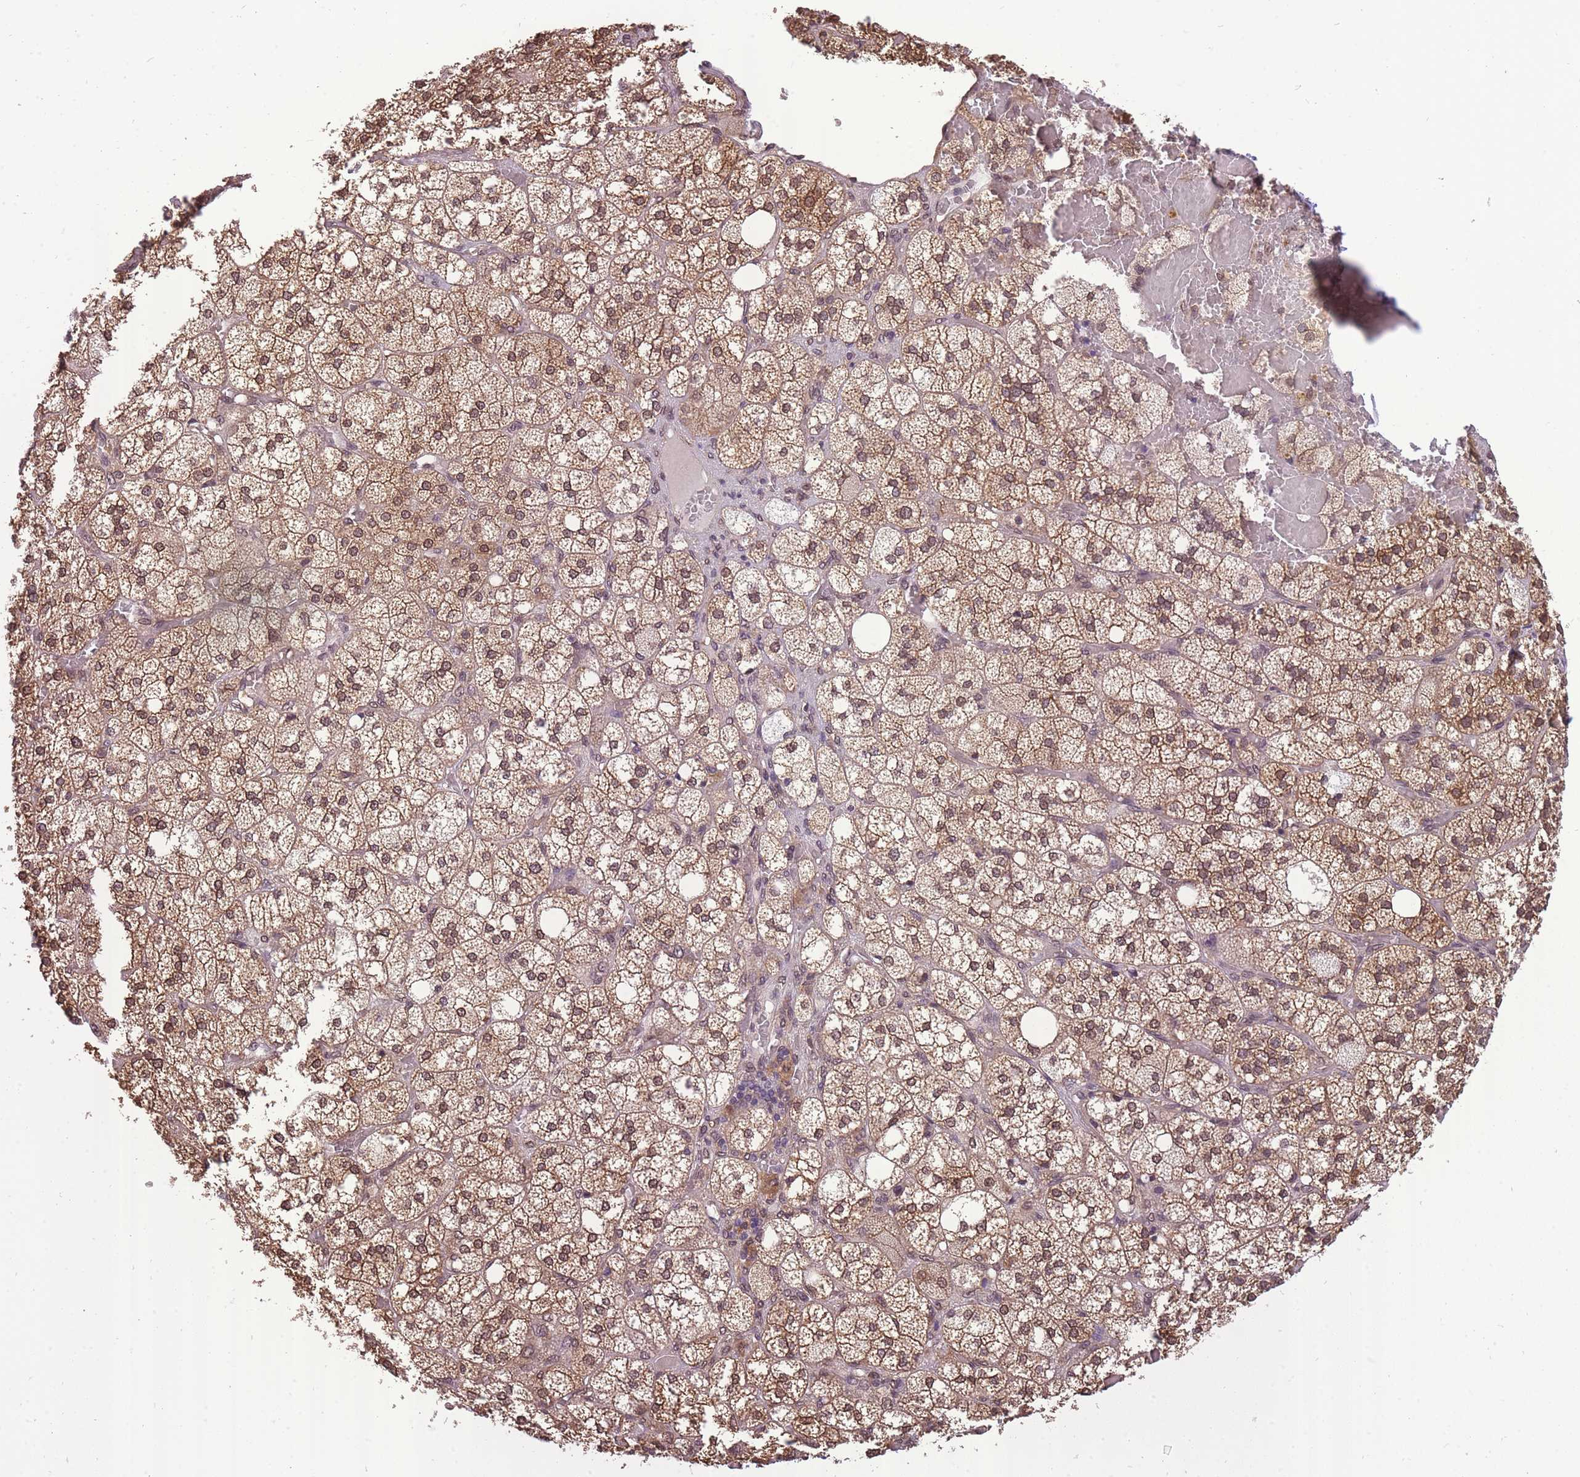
{"staining": {"intensity": "moderate", "quantity": ">75%", "location": "cytoplasmic/membranous,nuclear"}, "tissue": "adrenal gland", "cell_type": "Glandular cells", "image_type": "normal", "snomed": [{"axis": "morphology", "description": "Normal tissue, NOS"}, {"axis": "topography", "description": "Adrenal gland"}], "caption": "IHC of normal adrenal gland reveals medium levels of moderate cytoplasmic/membranous,nuclear expression in approximately >75% of glandular cells. The staining is performed using DAB brown chromogen to label protein expression. The nuclei are counter-stained blue using hematoxylin.", "gene": "CDIP1", "patient": {"sex": "male", "age": 61}}